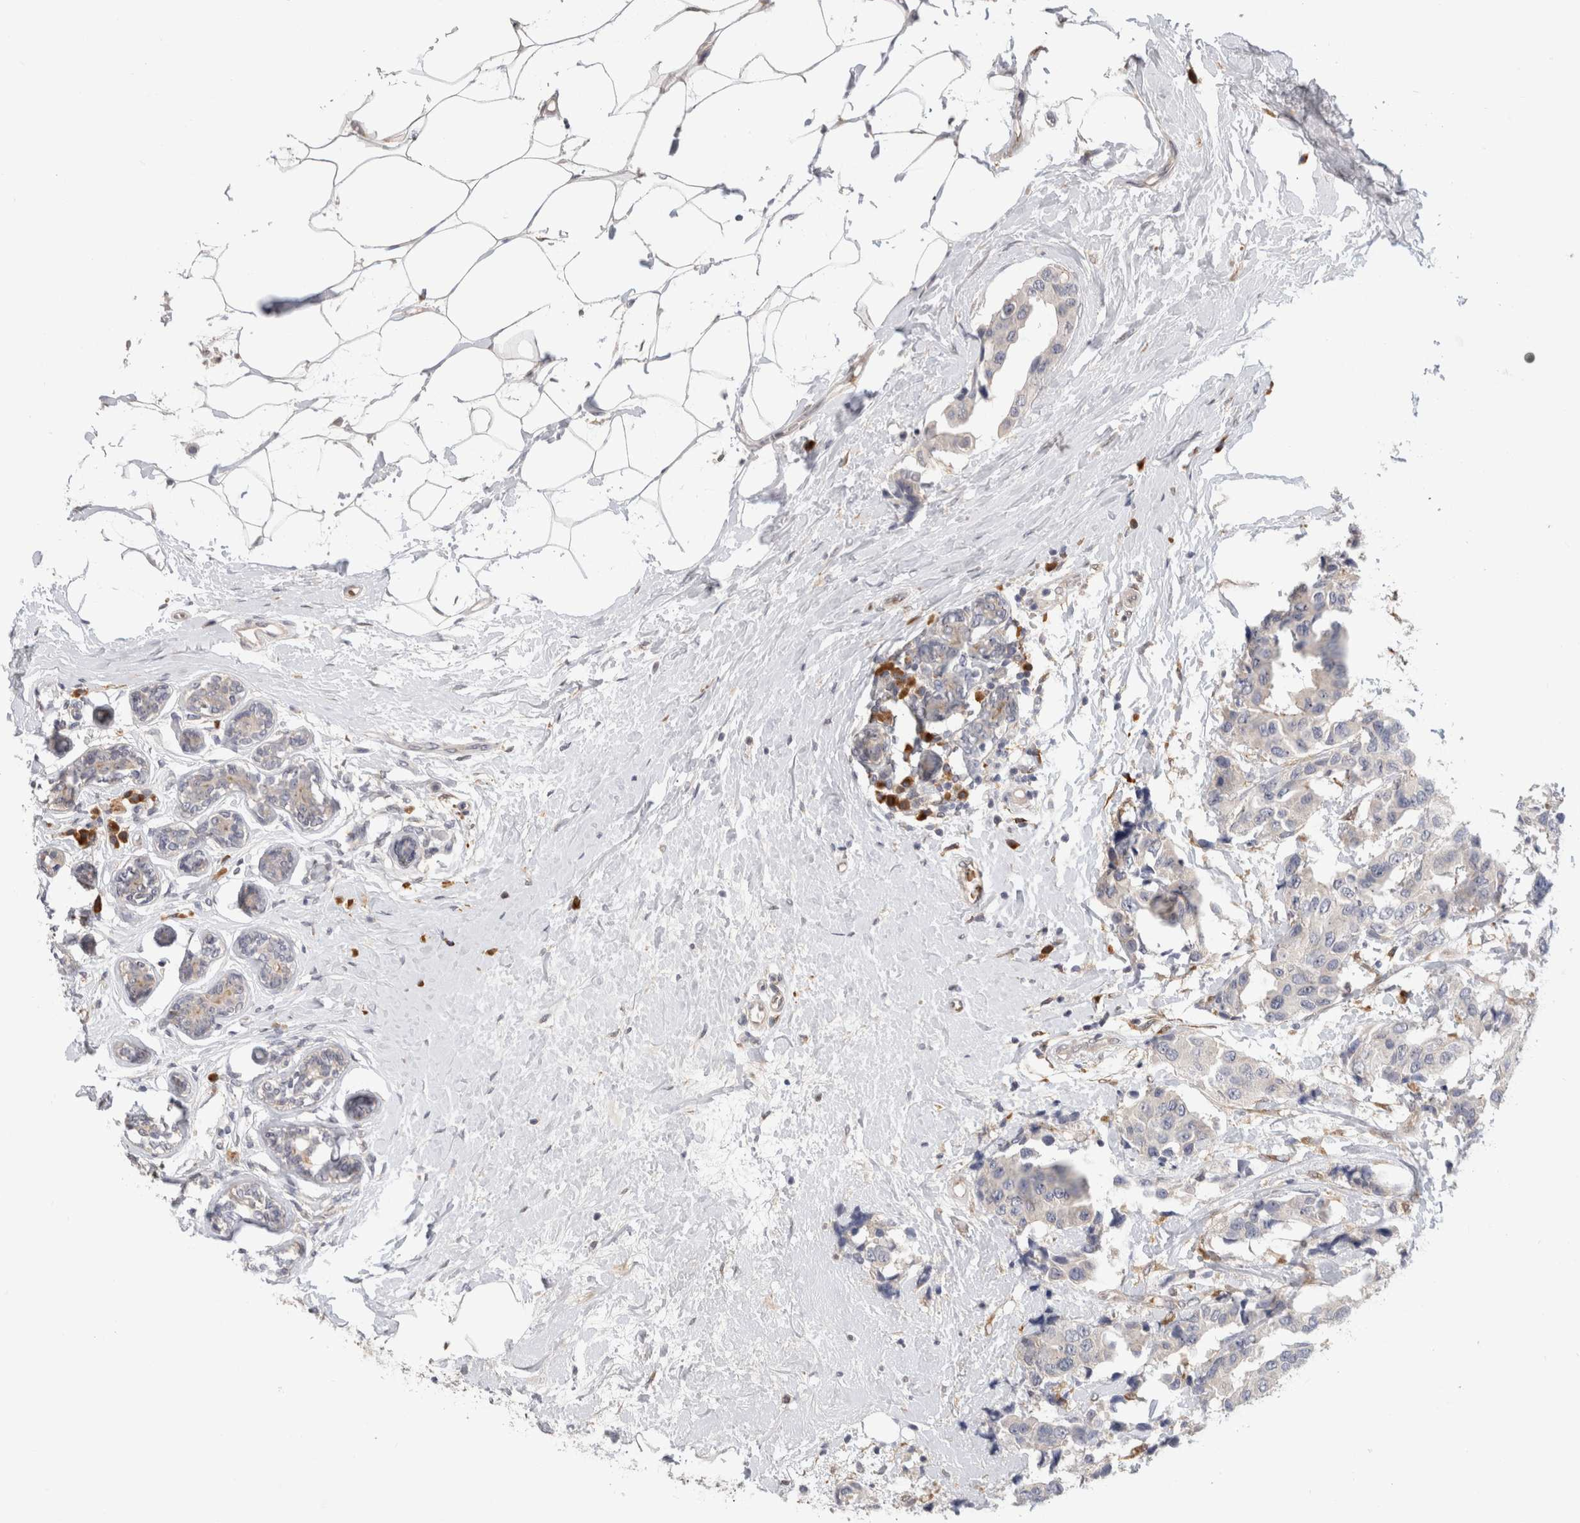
{"staining": {"intensity": "negative", "quantity": "none", "location": "none"}, "tissue": "breast cancer", "cell_type": "Tumor cells", "image_type": "cancer", "snomed": [{"axis": "morphology", "description": "Normal tissue, NOS"}, {"axis": "morphology", "description": "Duct carcinoma"}, {"axis": "topography", "description": "Breast"}], "caption": "A high-resolution photomicrograph shows IHC staining of breast cancer (infiltrating ductal carcinoma), which reveals no significant positivity in tumor cells. (DAB IHC with hematoxylin counter stain).", "gene": "APOL2", "patient": {"sex": "female", "age": 39}}